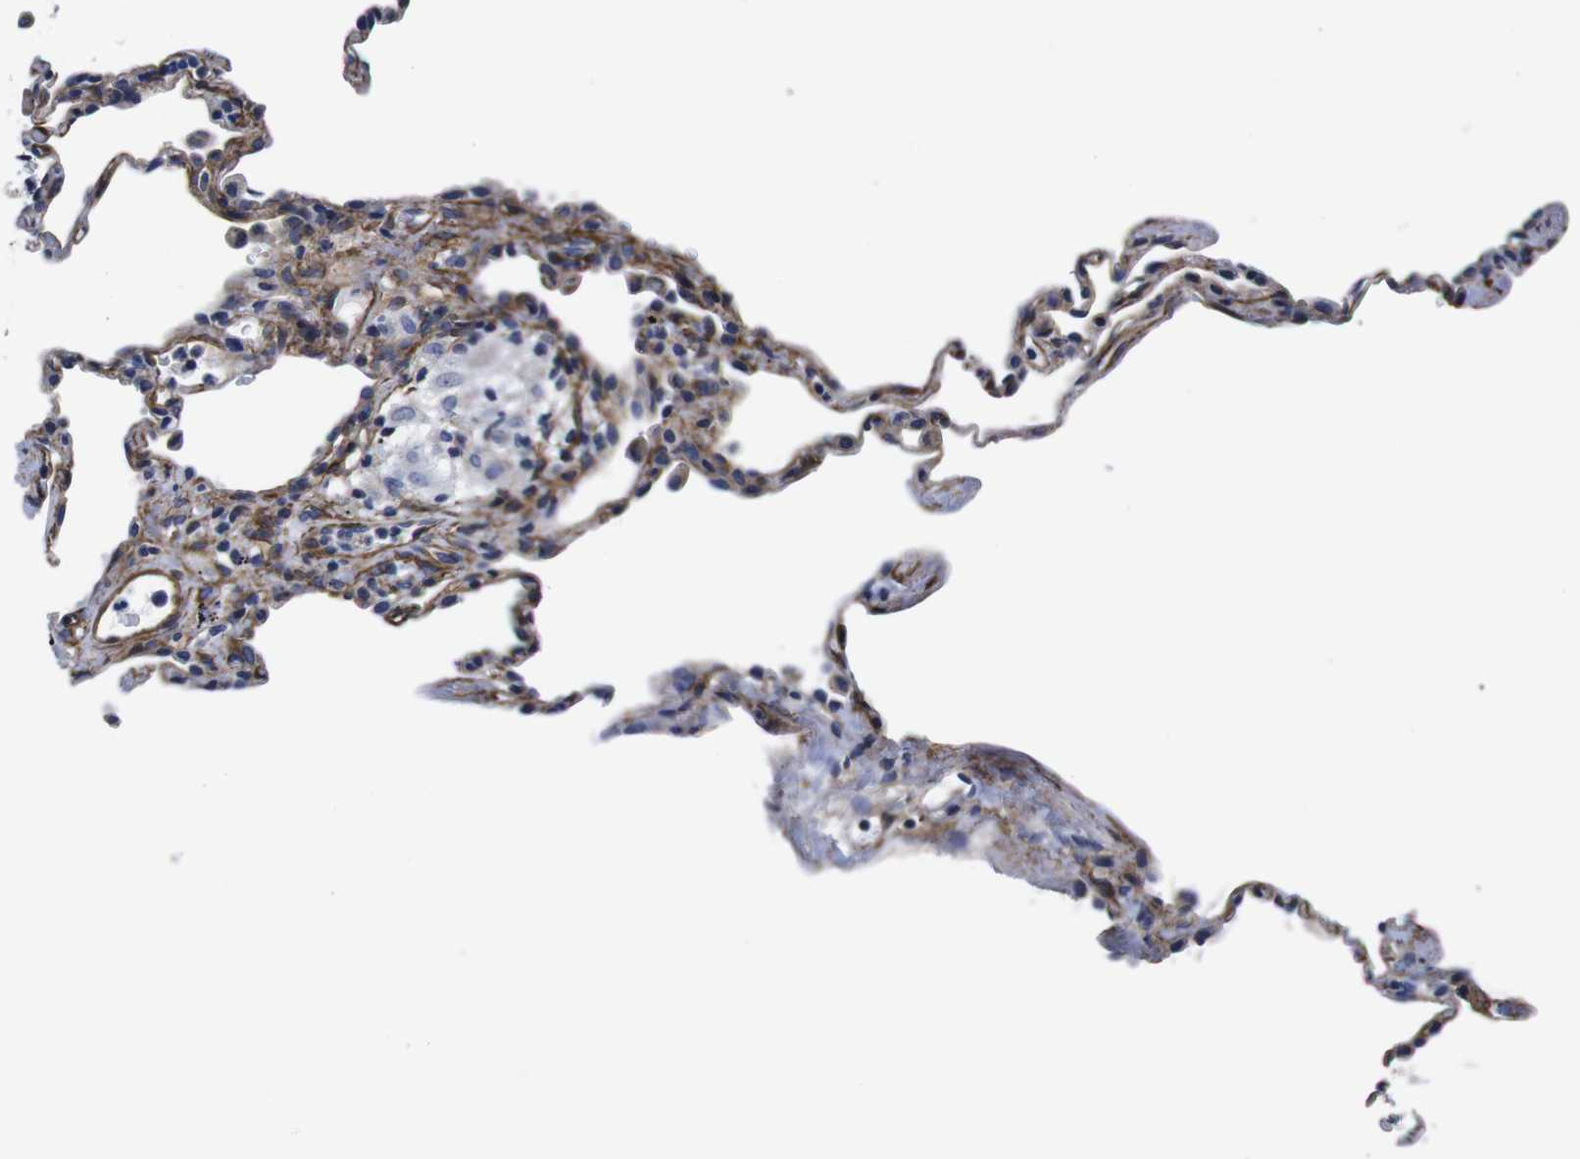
{"staining": {"intensity": "weak", "quantity": "25%-75%", "location": "cytoplasmic/membranous"}, "tissue": "lung", "cell_type": "Alveolar cells", "image_type": "normal", "snomed": [{"axis": "morphology", "description": "Normal tissue, NOS"}, {"axis": "topography", "description": "Lung"}], "caption": "Protein analysis of normal lung displays weak cytoplasmic/membranous expression in about 25%-75% of alveolar cells. The staining is performed using DAB (3,3'-diaminobenzidine) brown chromogen to label protein expression. The nuclei are counter-stained blue using hematoxylin.", "gene": "WNT10A", "patient": {"sex": "male", "age": 59}}